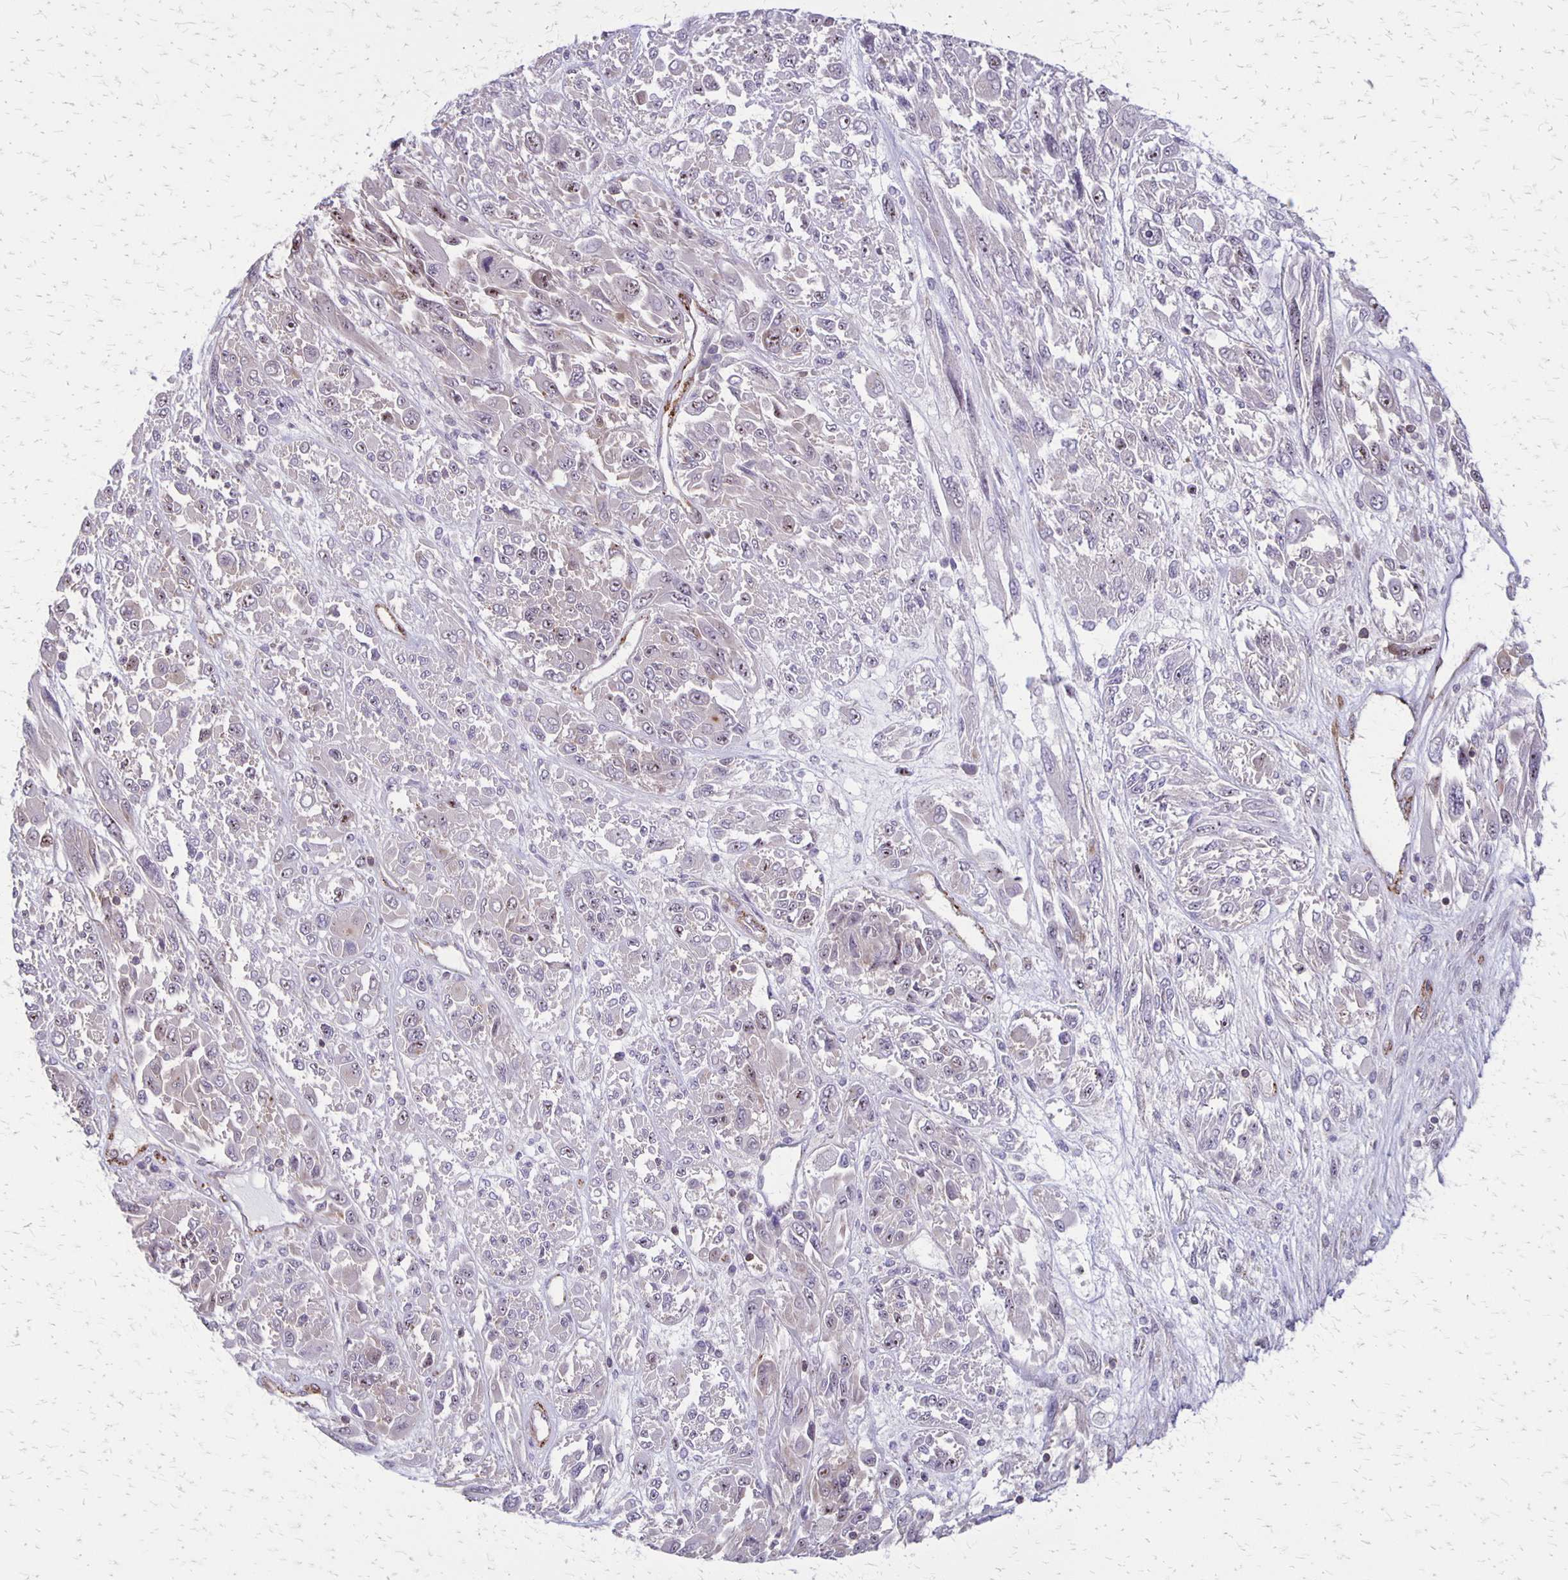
{"staining": {"intensity": "negative", "quantity": "none", "location": "none"}, "tissue": "melanoma", "cell_type": "Tumor cells", "image_type": "cancer", "snomed": [{"axis": "morphology", "description": "Malignant melanoma, NOS"}, {"axis": "topography", "description": "Skin"}], "caption": "This is an IHC histopathology image of human malignant melanoma. There is no staining in tumor cells.", "gene": "SEPTIN5", "patient": {"sex": "female", "age": 91}}